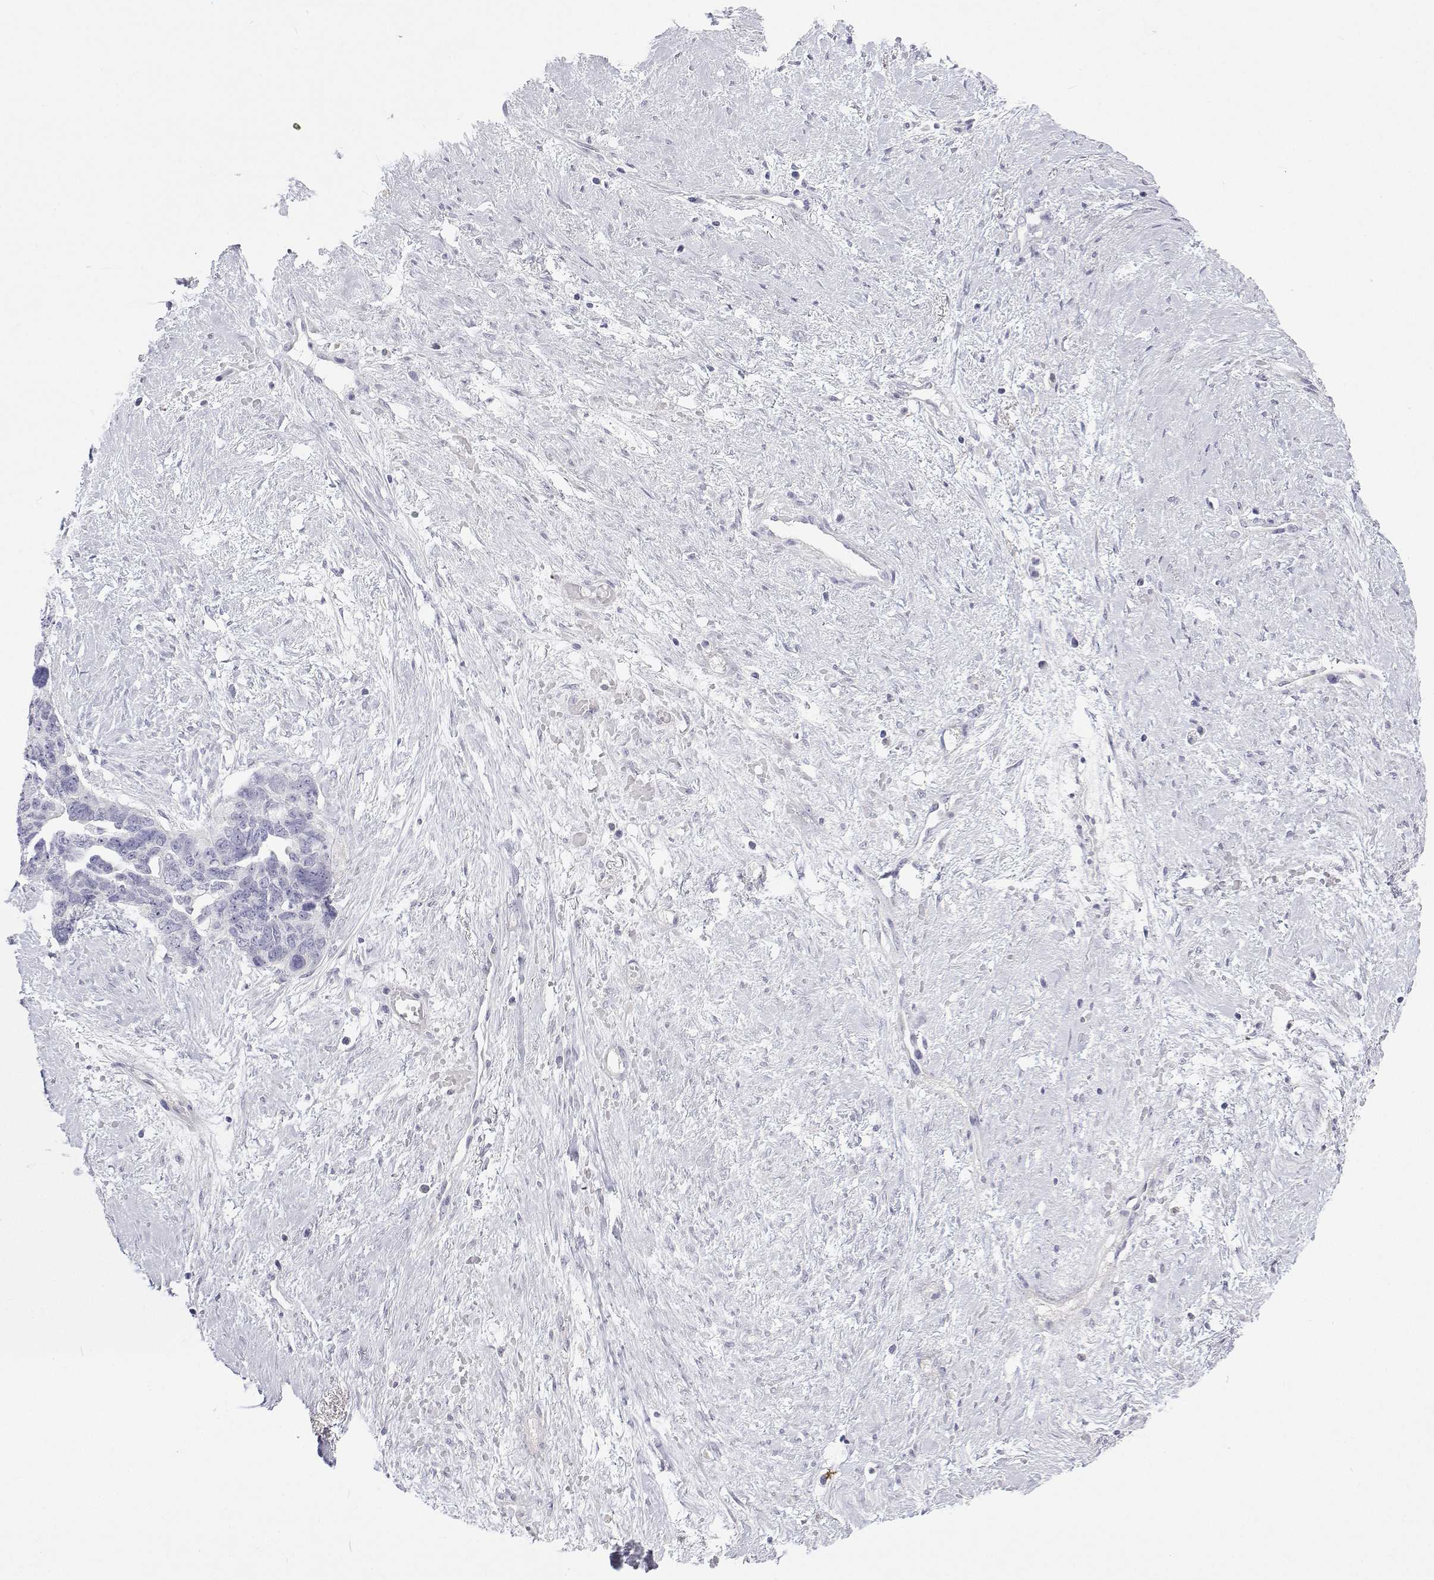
{"staining": {"intensity": "negative", "quantity": "none", "location": "none"}, "tissue": "ovarian cancer", "cell_type": "Tumor cells", "image_type": "cancer", "snomed": [{"axis": "morphology", "description": "Cystadenocarcinoma, serous, NOS"}, {"axis": "topography", "description": "Ovary"}], "caption": "This is an immunohistochemistry micrograph of human serous cystadenocarcinoma (ovarian). There is no staining in tumor cells.", "gene": "TTN", "patient": {"sex": "female", "age": 69}}